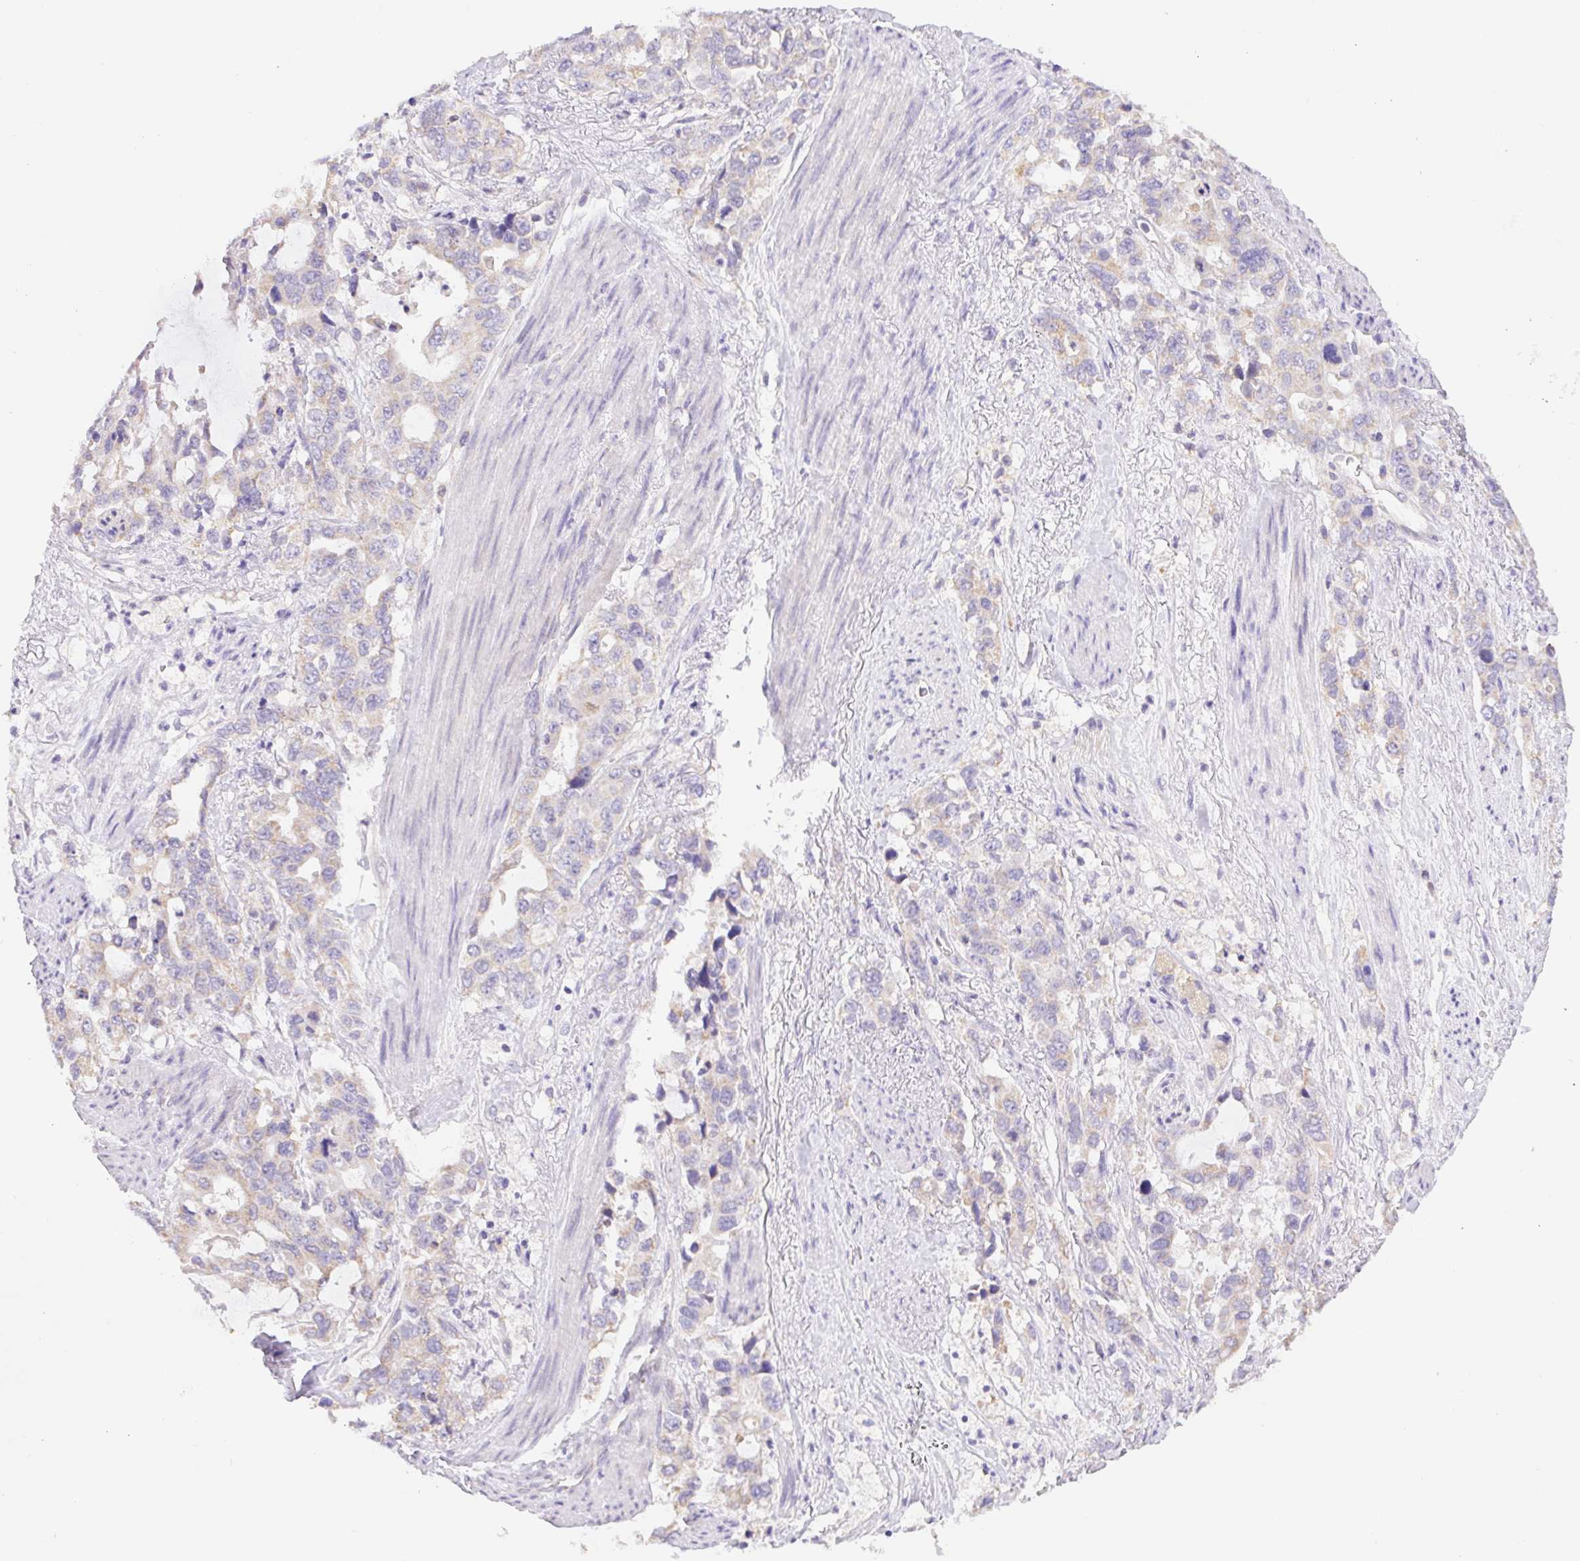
{"staining": {"intensity": "weak", "quantity": "<25%", "location": "cytoplasmic/membranous"}, "tissue": "stomach cancer", "cell_type": "Tumor cells", "image_type": "cancer", "snomed": [{"axis": "morphology", "description": "Adenocarcinoma, NOS"}, {"axis": "topography", "description": "Stomach, upper"}], "caption": "Tumor cells are negative for brown protein staining in adenocarcinoma (stomach).", "gene": "FKBP6", "patient": {"sex": "male", "age": 85}}